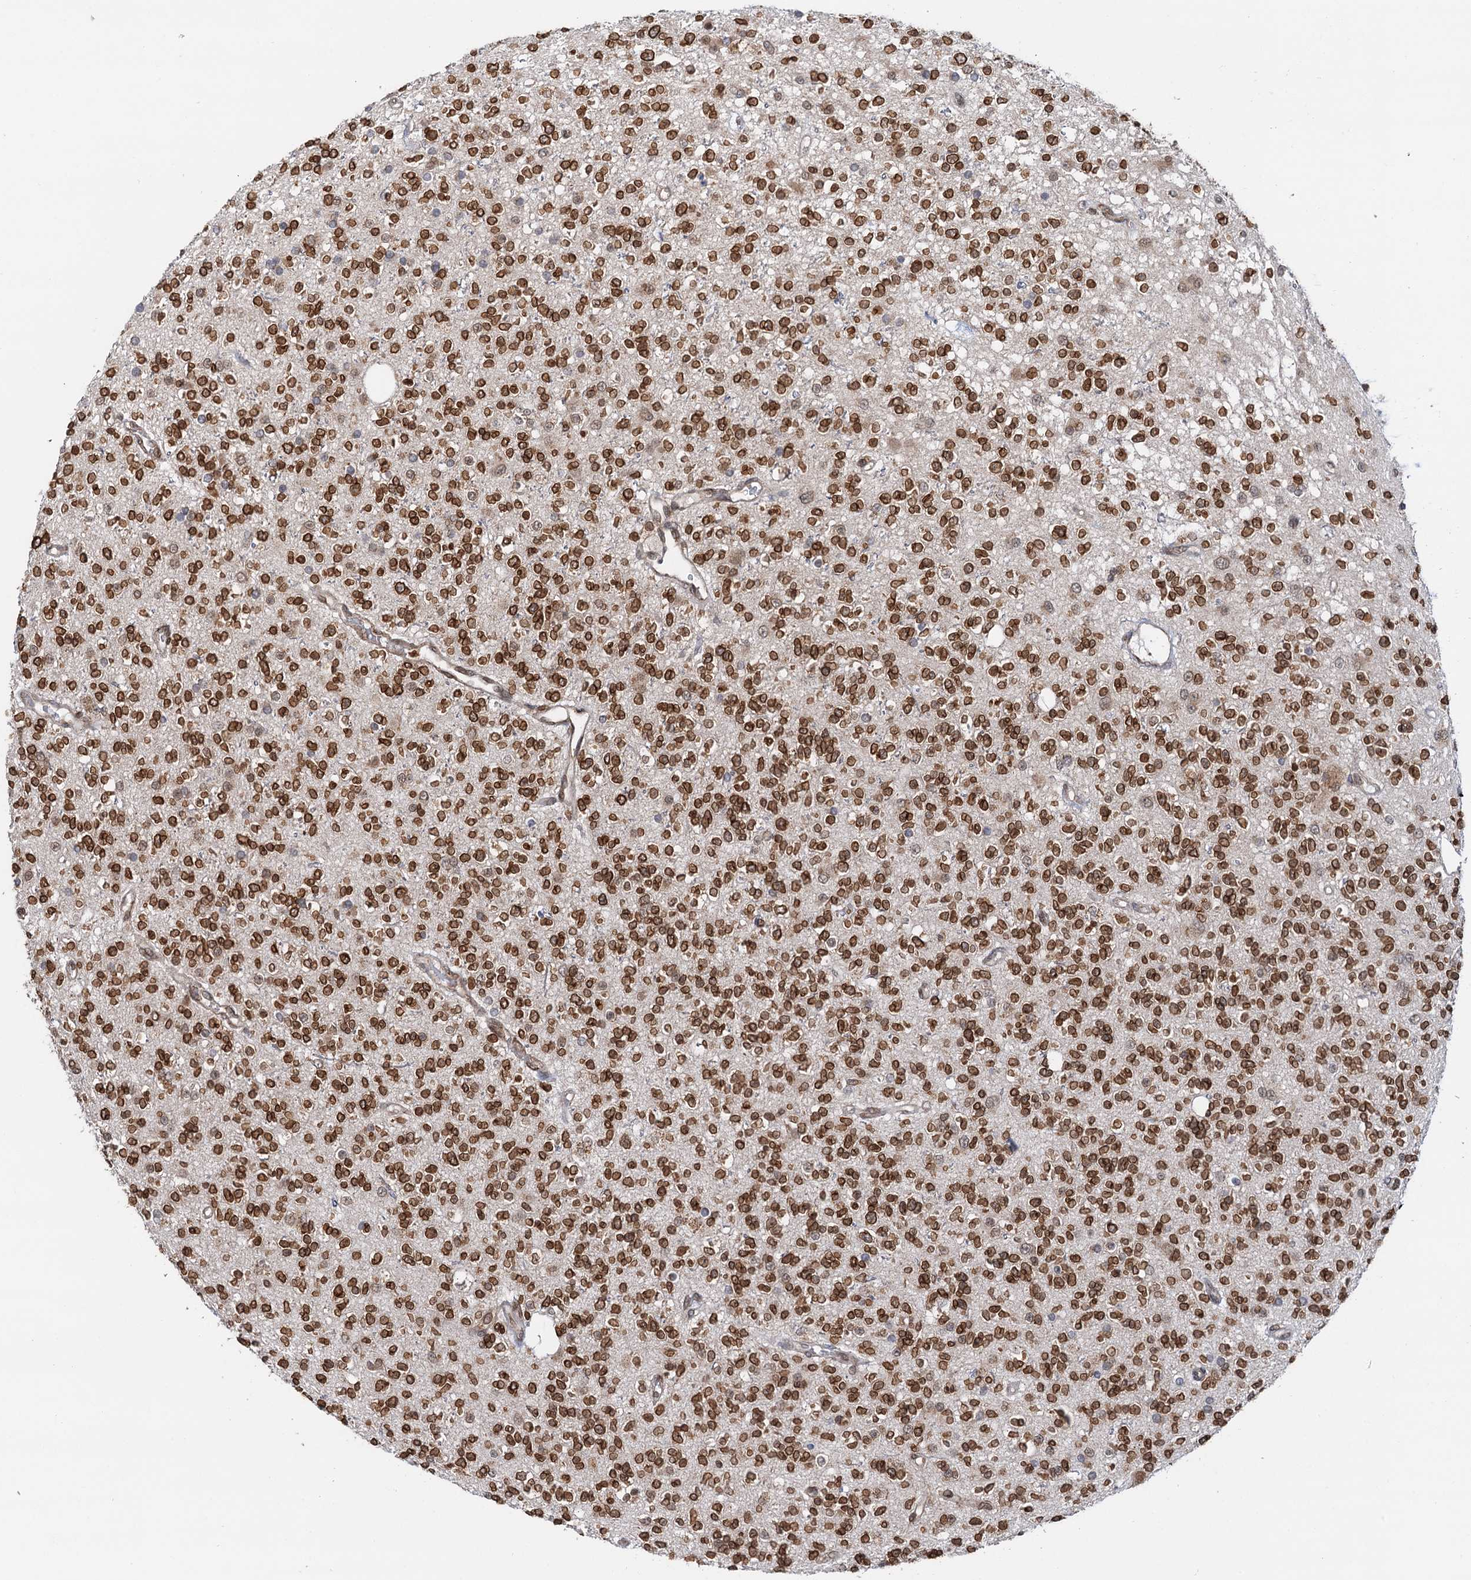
{"staining": {"intensity": "strong", "quantity": ">75%", "location": "nuclear"}, "tissue": "glioma", "cell_type": "Tumor cells", "image_type": "cancer", "snomed": [{"axis": "morphology", "description": "Glioma, malignant, High grade"}, {"axis": "topography", "description": "Brain"}], "caption": "This micrograph shows immunohistochemistry staining of malignant glioma (high-grade), with high strong nuclear positivity in approximately >75% of tumor cells.", "gene": "ZC3H13", "patient": {"sex": "male", "age": 34}}